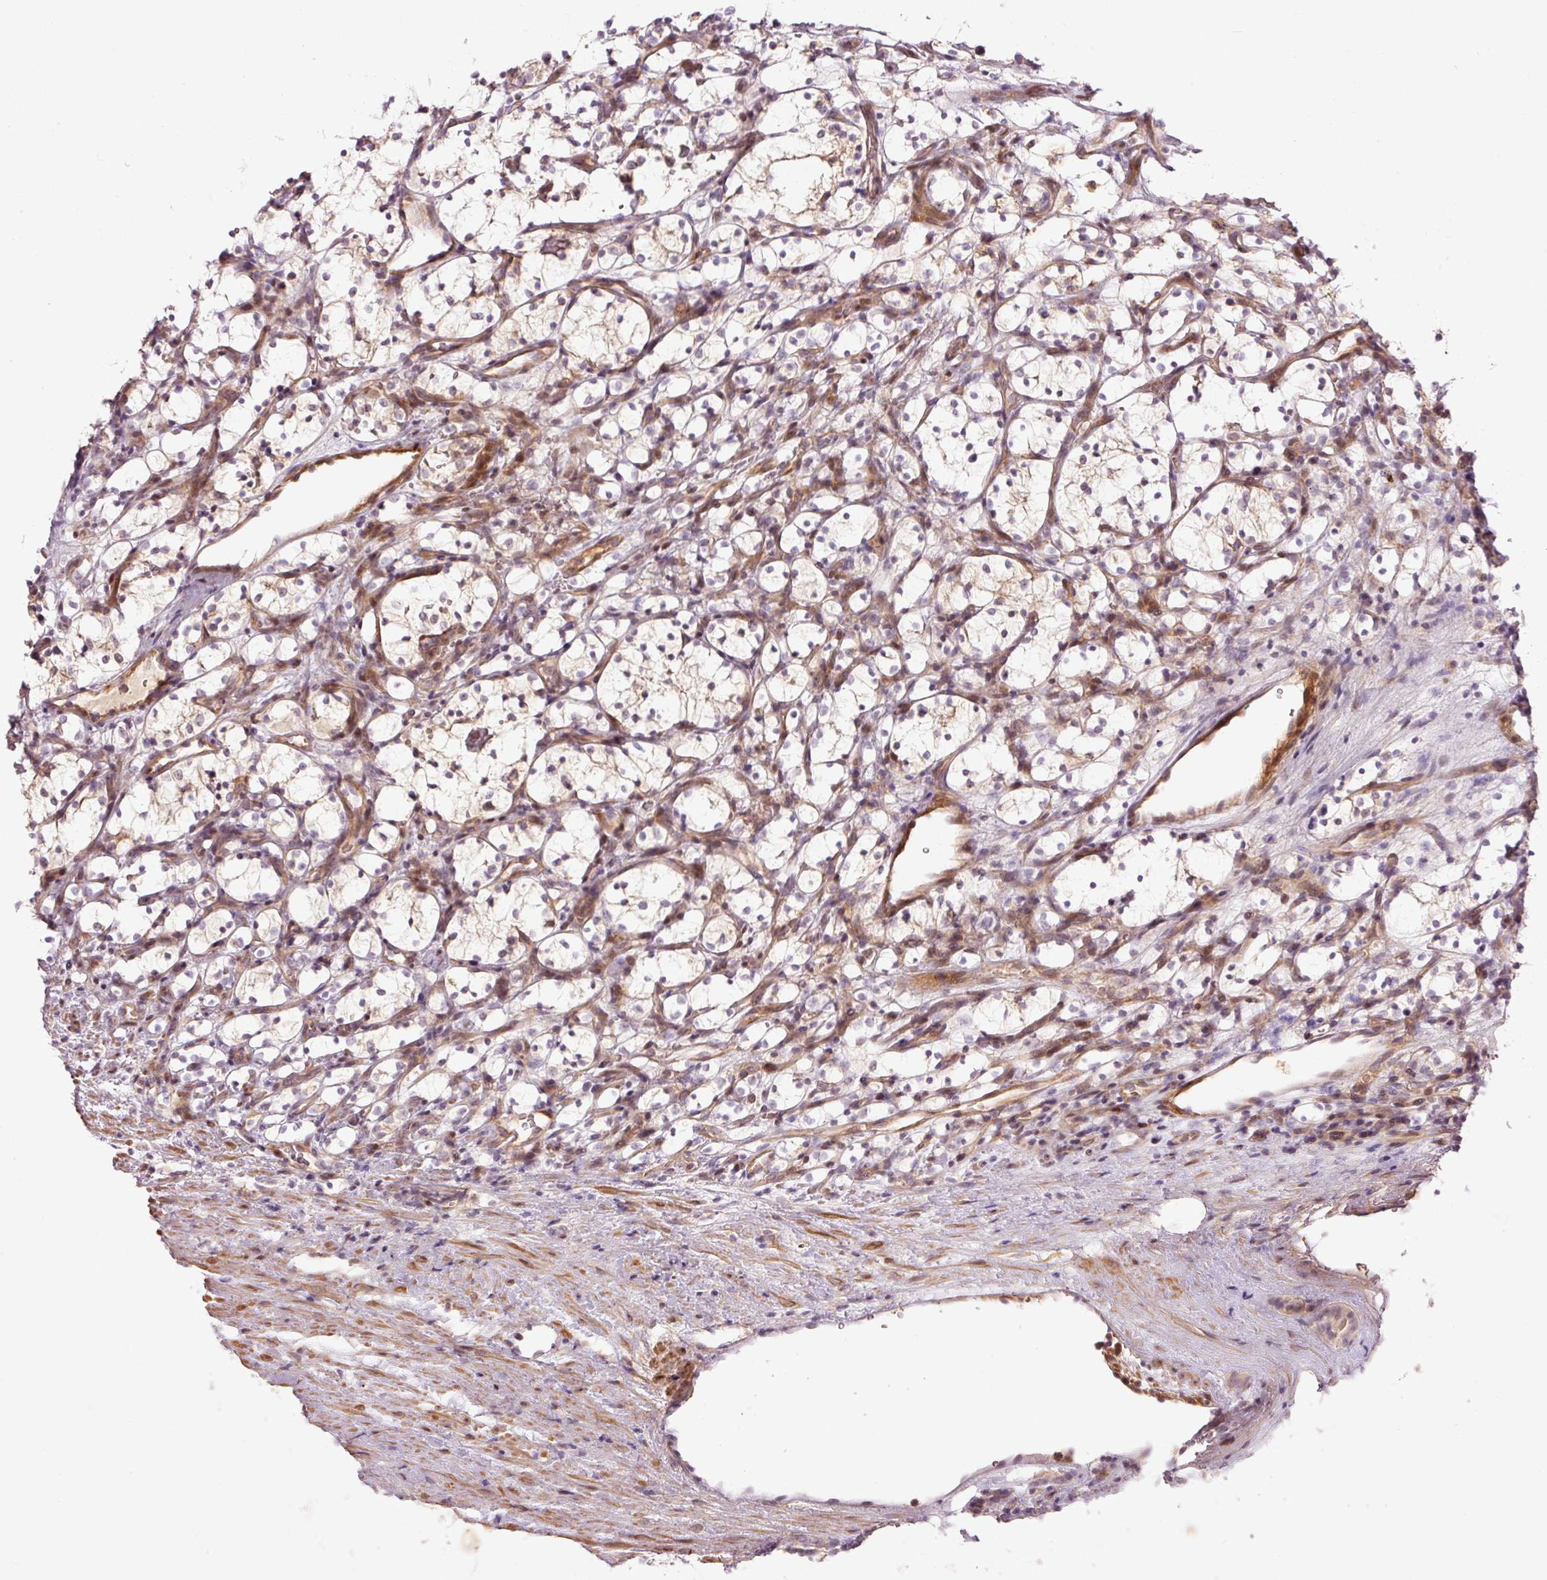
{"staining": {"intensity": "weak", "quantity": "<25%", "location": "cytoplasmic/membranous"}, "tissue": "renal cancer", "cell_type": "Tumor cells", "image_type": "cancer", "snomed": [{"axis": "morphology", "description": "Adenocarcinoma, NOS"}, {"axis": "topography", "description": "Kidney"}], "caption": "Tumor cells show no significant staining in renal adenocarcinoma.", "gene": "SLC29A3", "patient": {"sex": "female", "age": 69}}